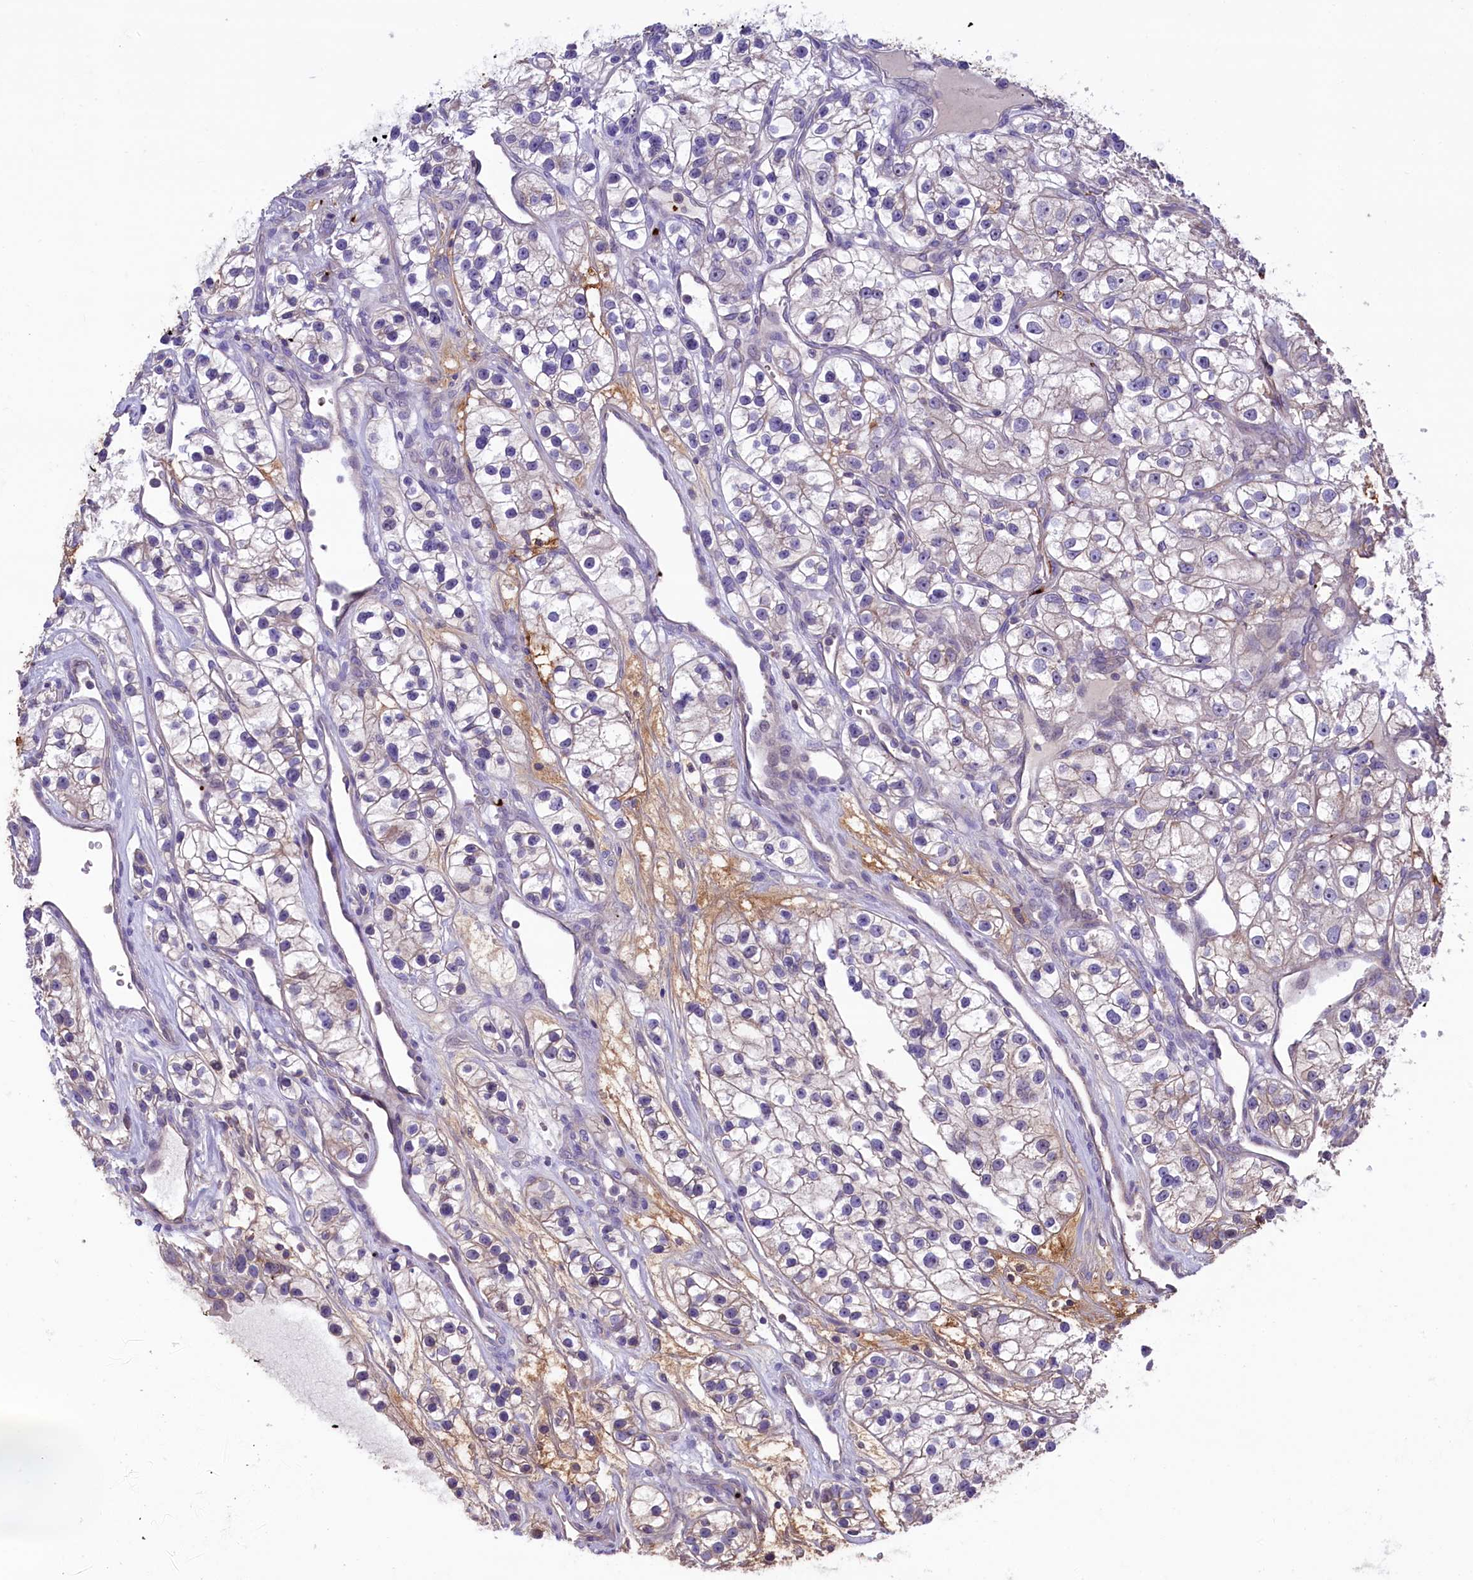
{"staining": {"intensity": "negative", "quantity": "none", "location": "none"}, "tissue": "renal cancer", "cell_type": "Tumor cells", "image_type": "cancer", "snomed": [{"axis": "morphology", "description": "Adenocarcinoma, NOS"}, {"axis": "topography", "description": "Kidney"}], "caption": "High power microscopy photomicrograph of an IHC histopathology image of renal cancer, revealing no significant expression in tumor cells.", "gene": "HEATR3", "patient": {"sex": "female", "age": 57}}